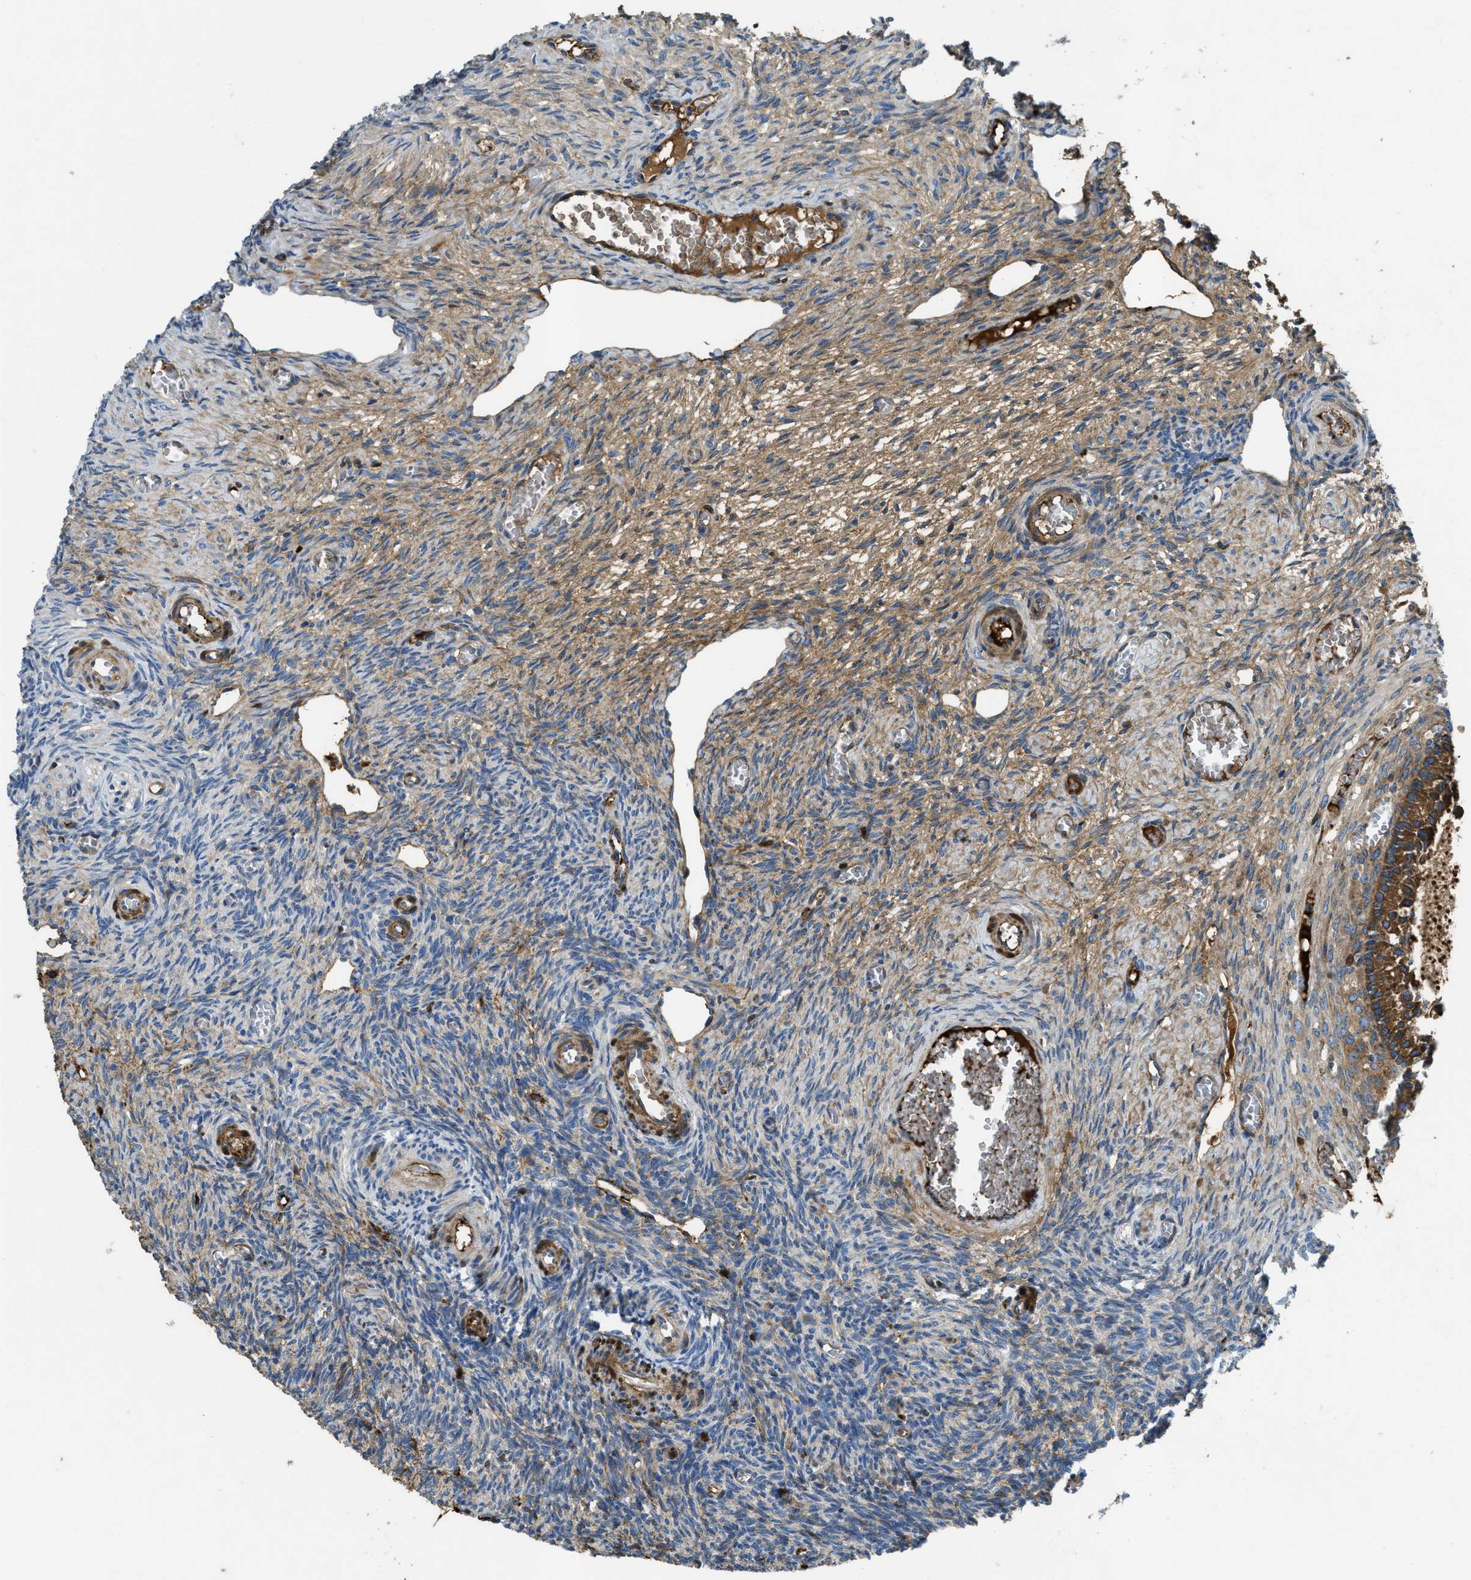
{"staining": {"intensity": "moderate", "quantity": "25%-75%", "location": "cytoplasmic/membranous"}, "tissue": "ovary", "cell_type": "Ovarian stroma cells", "image_type": "normal", "snomed": [{"axis": "morphology", "description": "Normal tissue, NOS"}, {"axis": "topography", "description": "Ovary"}], "caption": "Moderate cytoplasmic/membranous expression is present in about 25%-75% of ovarian stroma cells in benign ovary. The protein of interest is stained brown, and the nuclei are stained in blue (DAB IHC with brightfield microscopy, high magnification).", "gene": "MPDU1", "patient": {"sex": "female", "age": 27}}